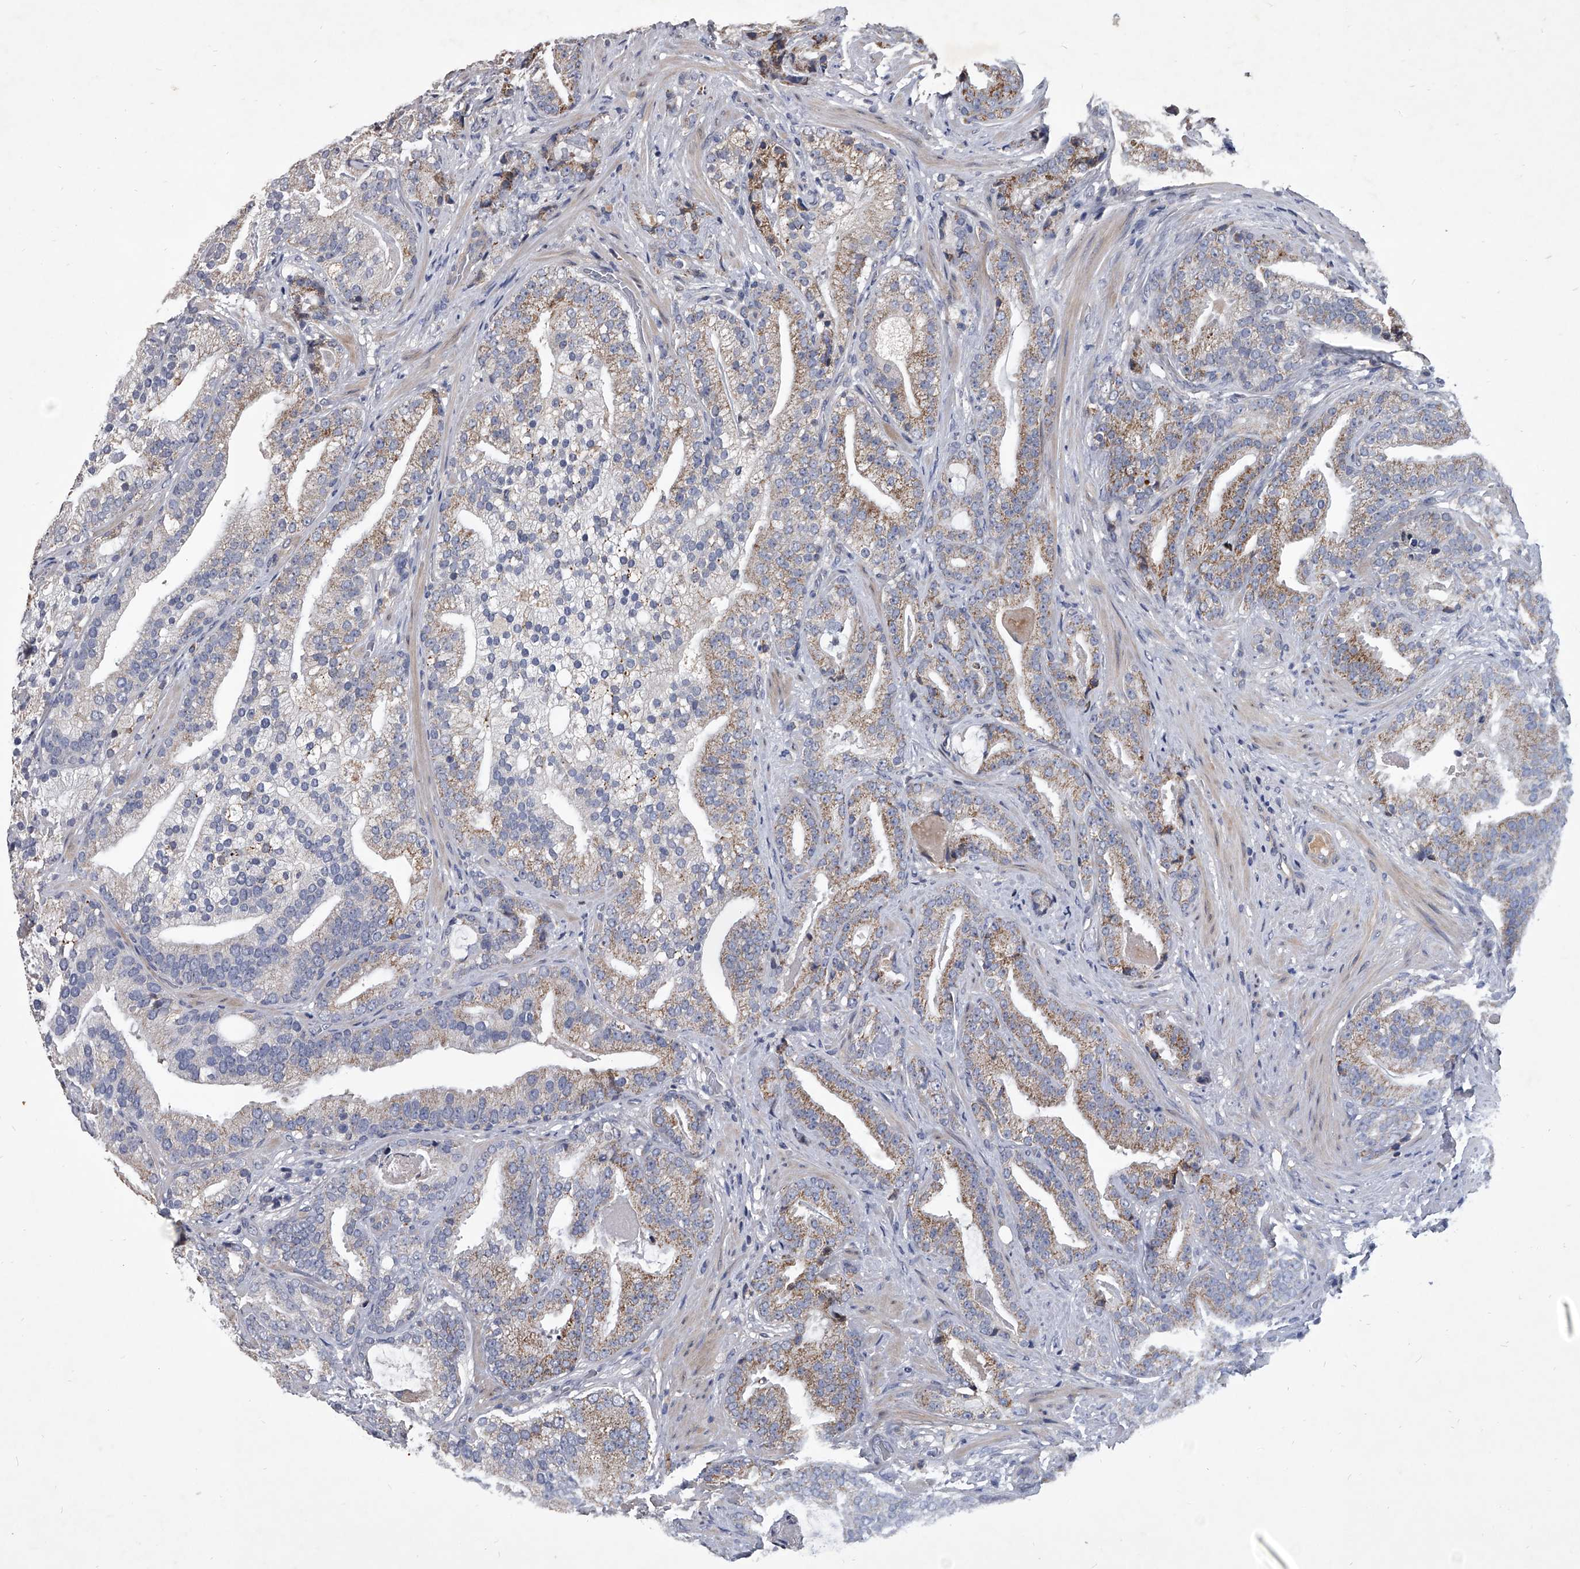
{"staining": {"intensity": "moderate", "quantity": "25%-75%", "location": "cytoplasmic/membranous"}, "tissue": "prostate cancer", "cell_type": "Tumor cells", "image_type": "cancer", "snomed": [{"axis": "morphology", "description": "Adenocarcinoma, Low grade"}, {"axis": "topography", "description": "Prostate"}], "caption": "Protein expression analysis of human prostate cancer reveals moderate cytoplasmic/membranous positivity in approximately 25%-75% of tumor cells. (DAB = brown stain, brightfield microscopy at high magnification).", "gene": "NRP1", "patient": {"sex": "male", "age": 67}}